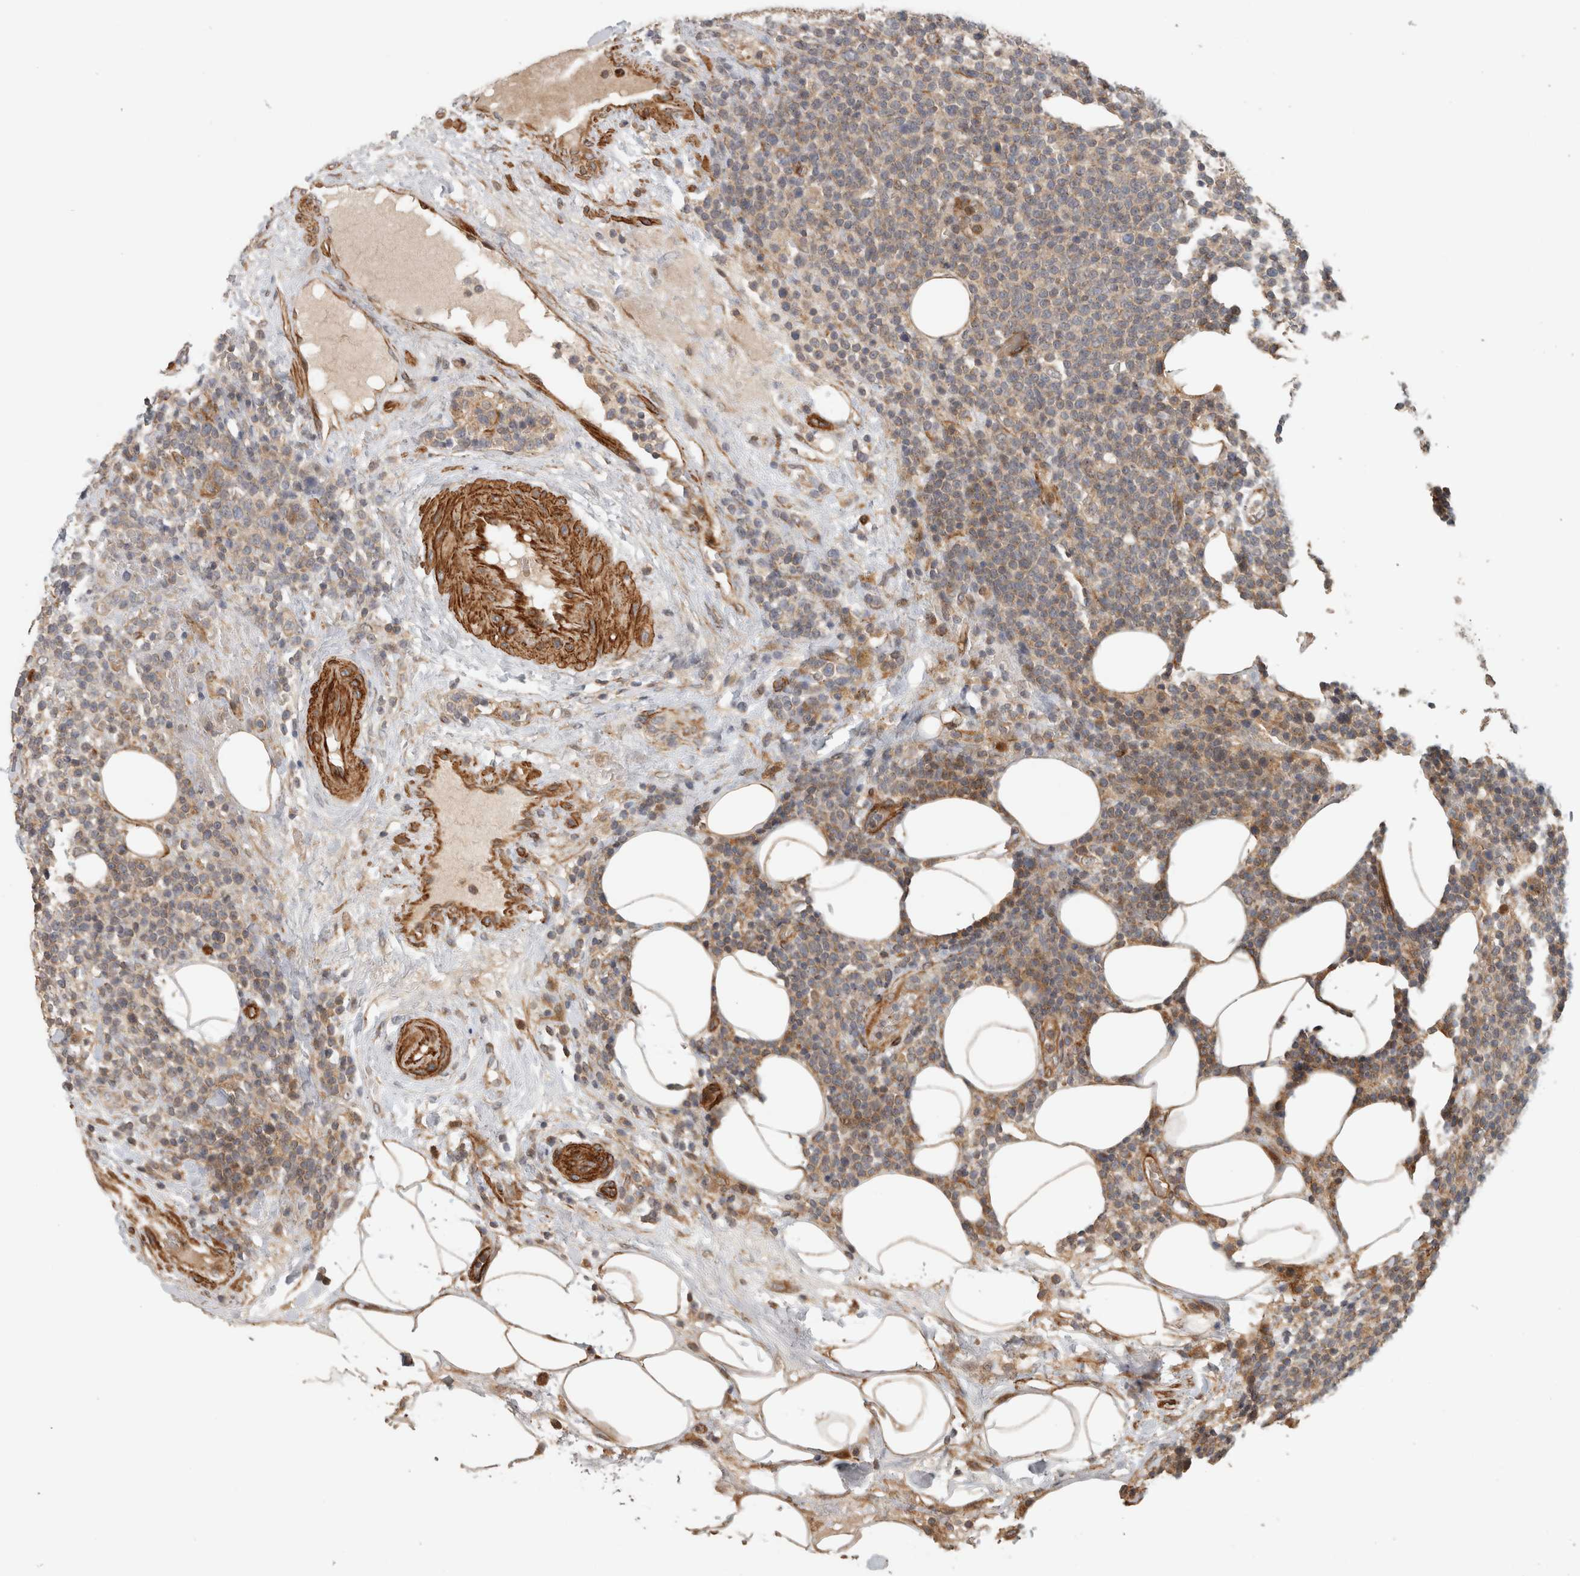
{"staining": {"intensity": "weak", "quantity": "25%-75%", "location": "cytoplasmic/membranous"}, "tissue": "lymphoma", "cell_type": "Tumor cells", "image_type": "cancer", "snomed": [{"axis": "morphology", "description": "Malignant lymphoma, non-Hodgkin's type, High grade"}, {"axis": "topography", "description": "Lymph node"}], "caption": "Immunohistochemistry photomicrograph of neoplastic tissue: lymphoma stained using immunohistochemistry displays low levels of weak protein expression localized specifically in the cytoplasmic/membranous of tumor cells, appearing as a cytoplasmic/membranous brown color.", "gene": "SIPA1L2", "patient": {"sex": "male", "age": 61}}